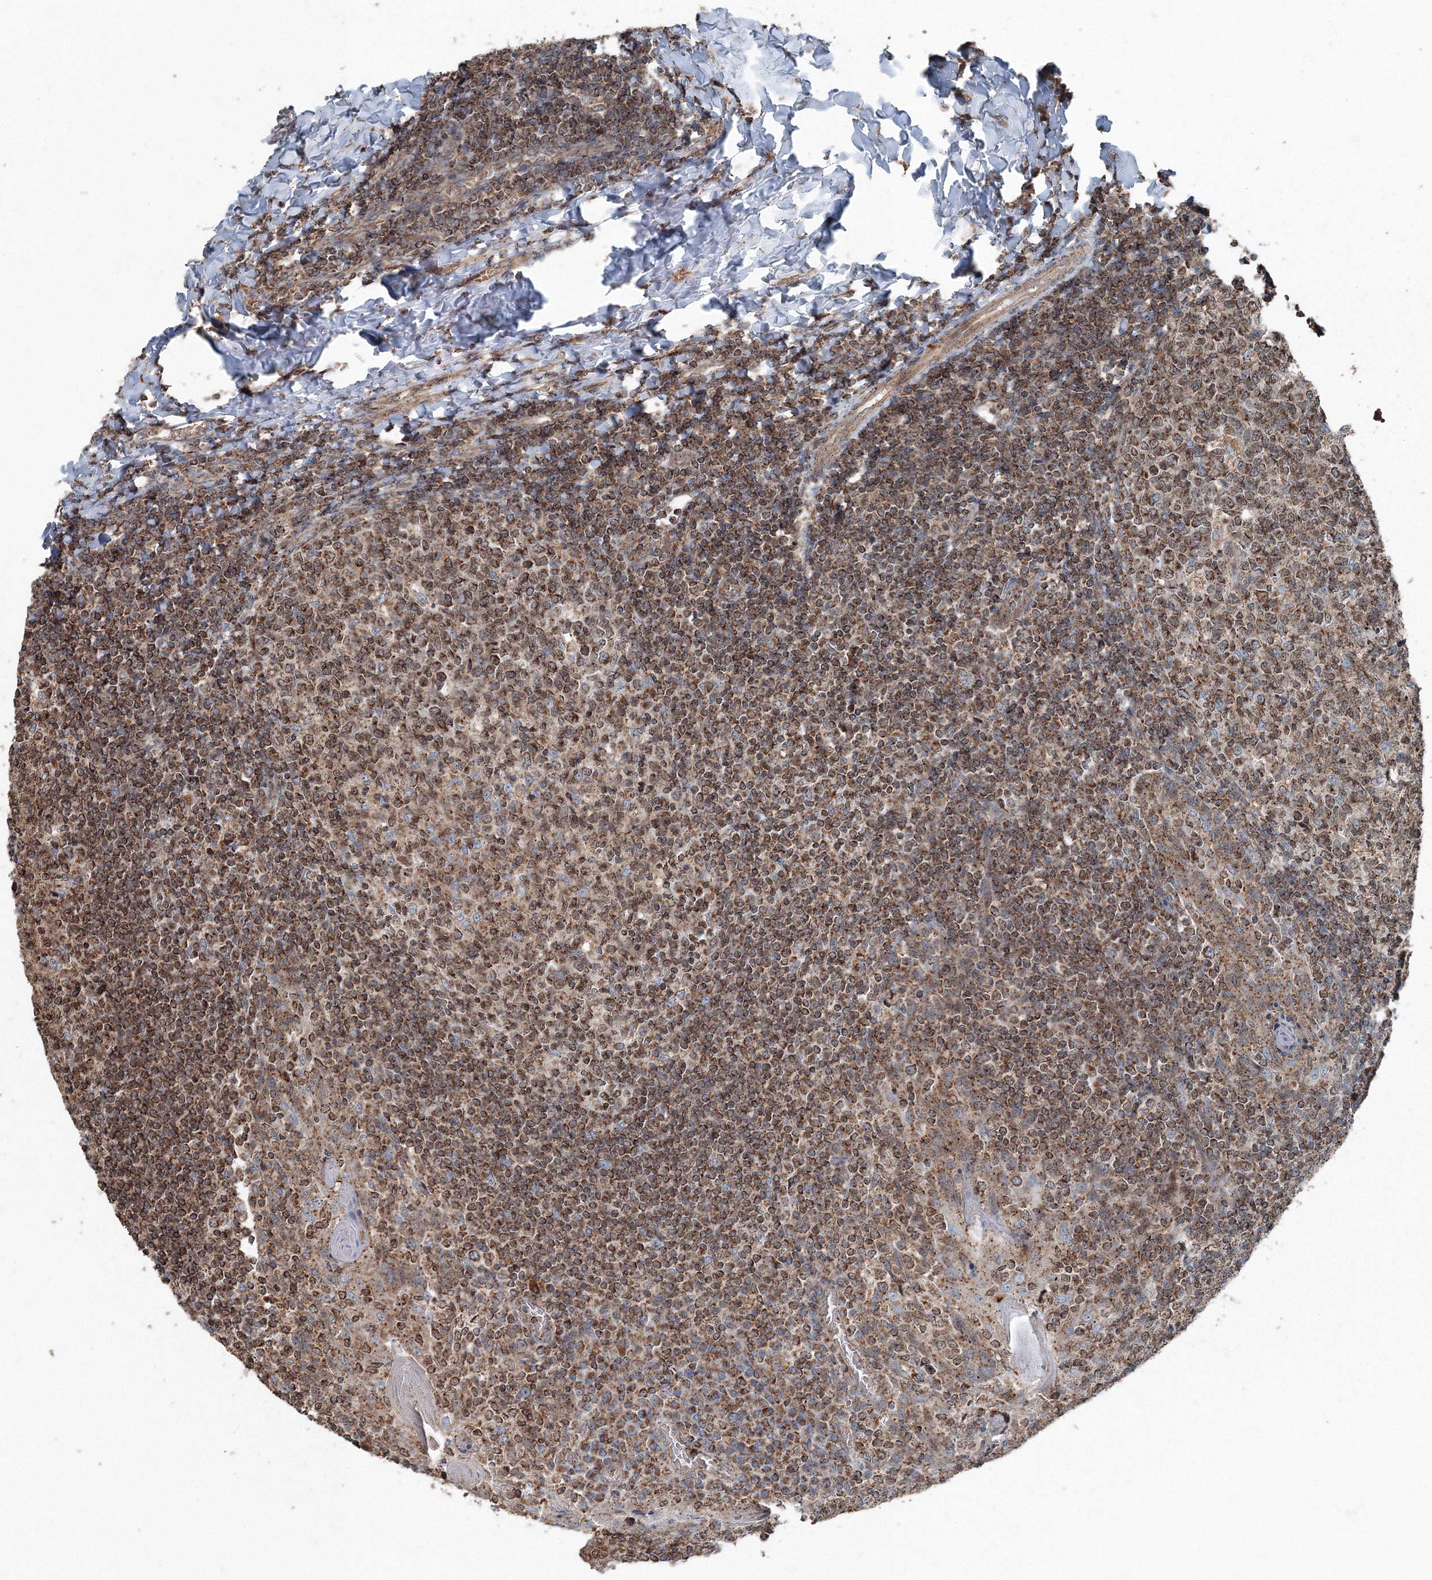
{"staining": {"intensity": "moderate", "quantity": ">75%", "location": "cytoplasmic/membranous"}, "tissue": "tonsil", "cell_type": "Germinal center cells", "image_type": "normal", "snomed": [{"axis": "morphology", "description": "Normal tissue, NOS"}, {"axis": "topography", "description": "Tonsil"}], "caption": "This is a histology image of immunohistochemistry (IHC) staining of normal tonsil, which shows moderate positivity in the cytoplasmic/membranous of germinal center cells.", "gene": "AASDH", "patient": {"sex": "female", "age": 19}}